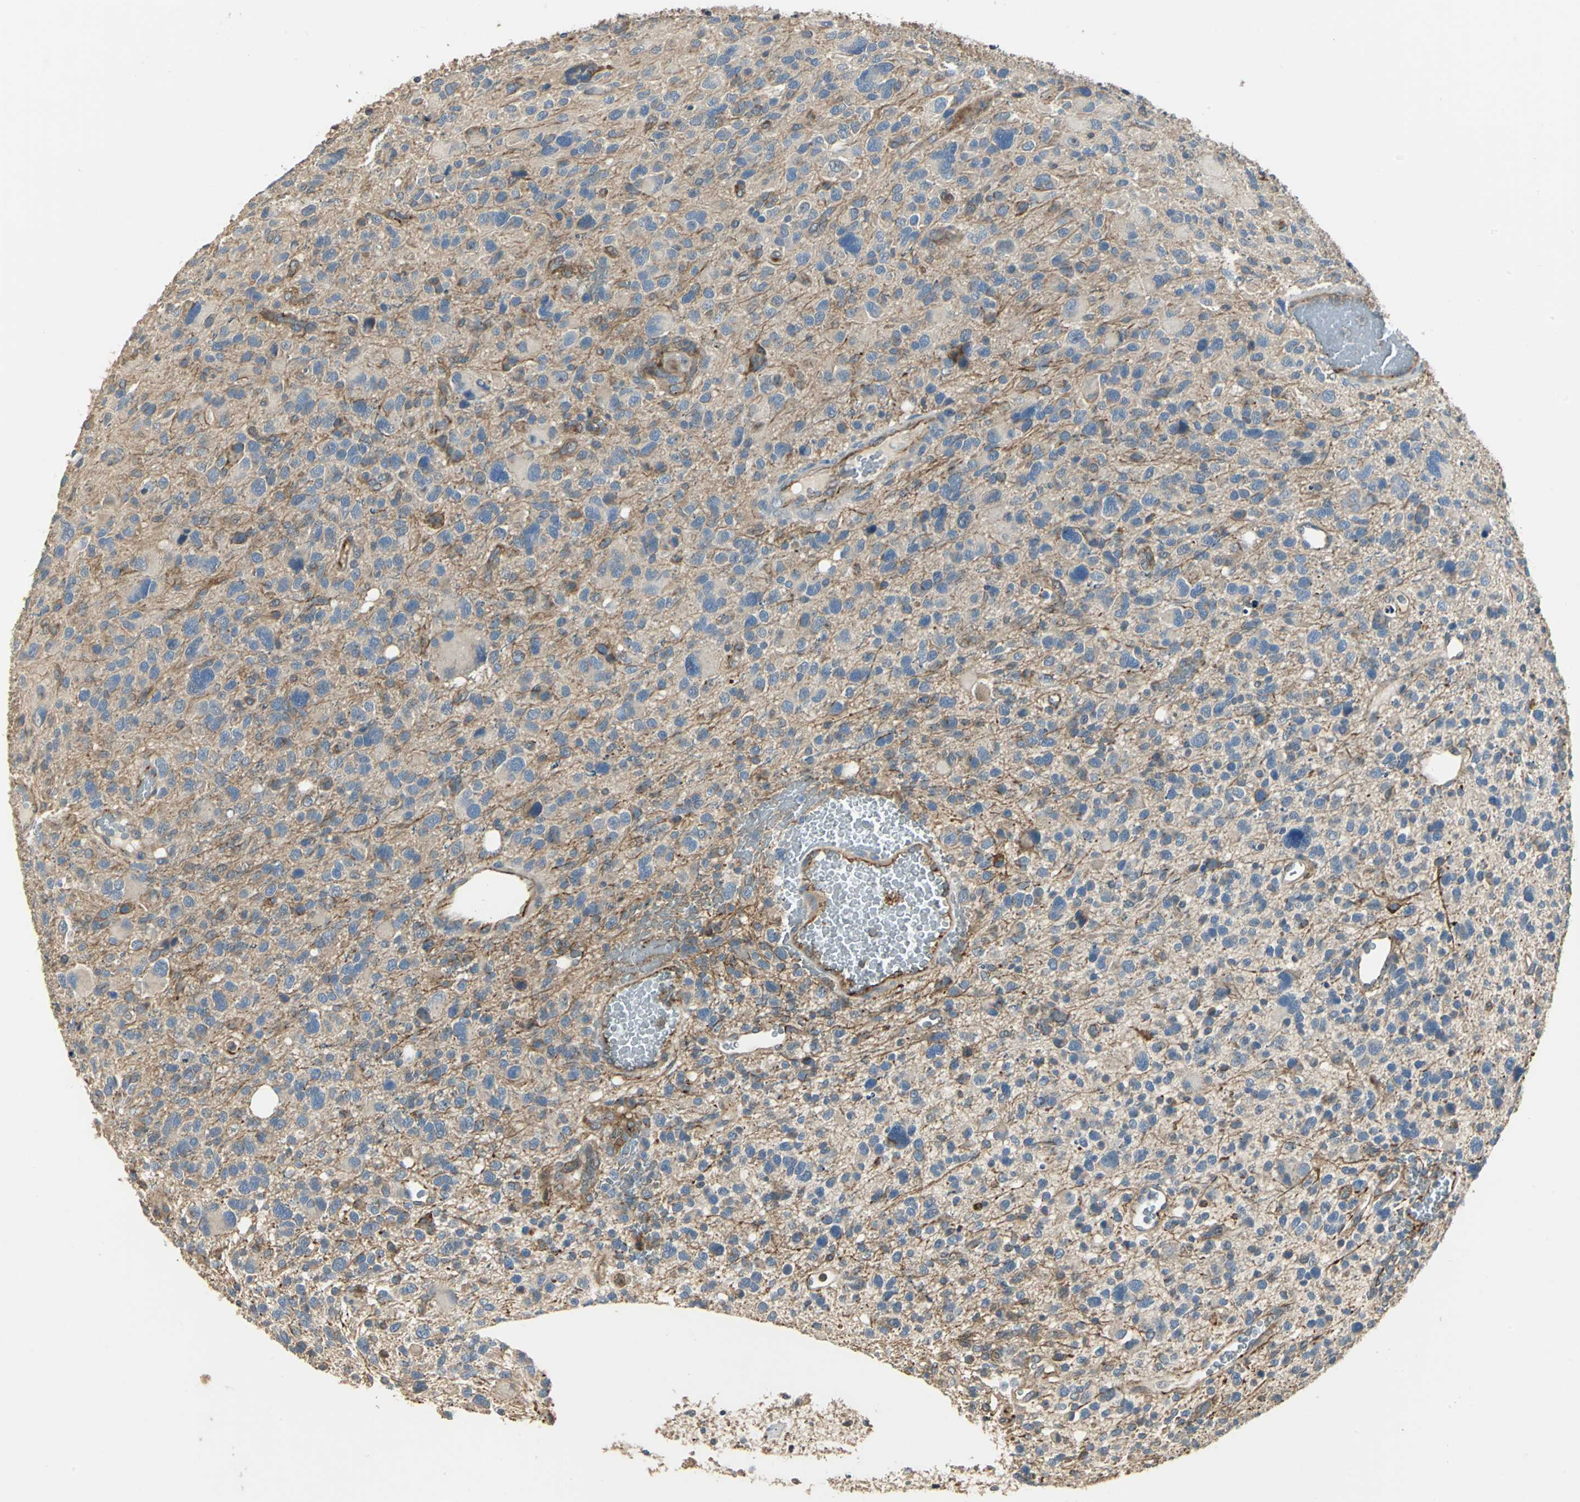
{"staining": {"intensity": "moderate", "quantity": ">75%", "location": "cytoplasmic/membranous"}, "tissue": "glioma", "cell_type": "Tumor cells", "image_type": "cancer", "snomed": [{"axis": "morphology", "description": "Glioma, malignant, High grade"}, {"axis": "topography", "description": "Brain"}], "caption": "Malignant glioma (high-grade) stained with a protein marker demonstrates moderate staining in tumor cells.", "gene": "RAPGEF1", "patient": {"sex": "male", "age": 48}}